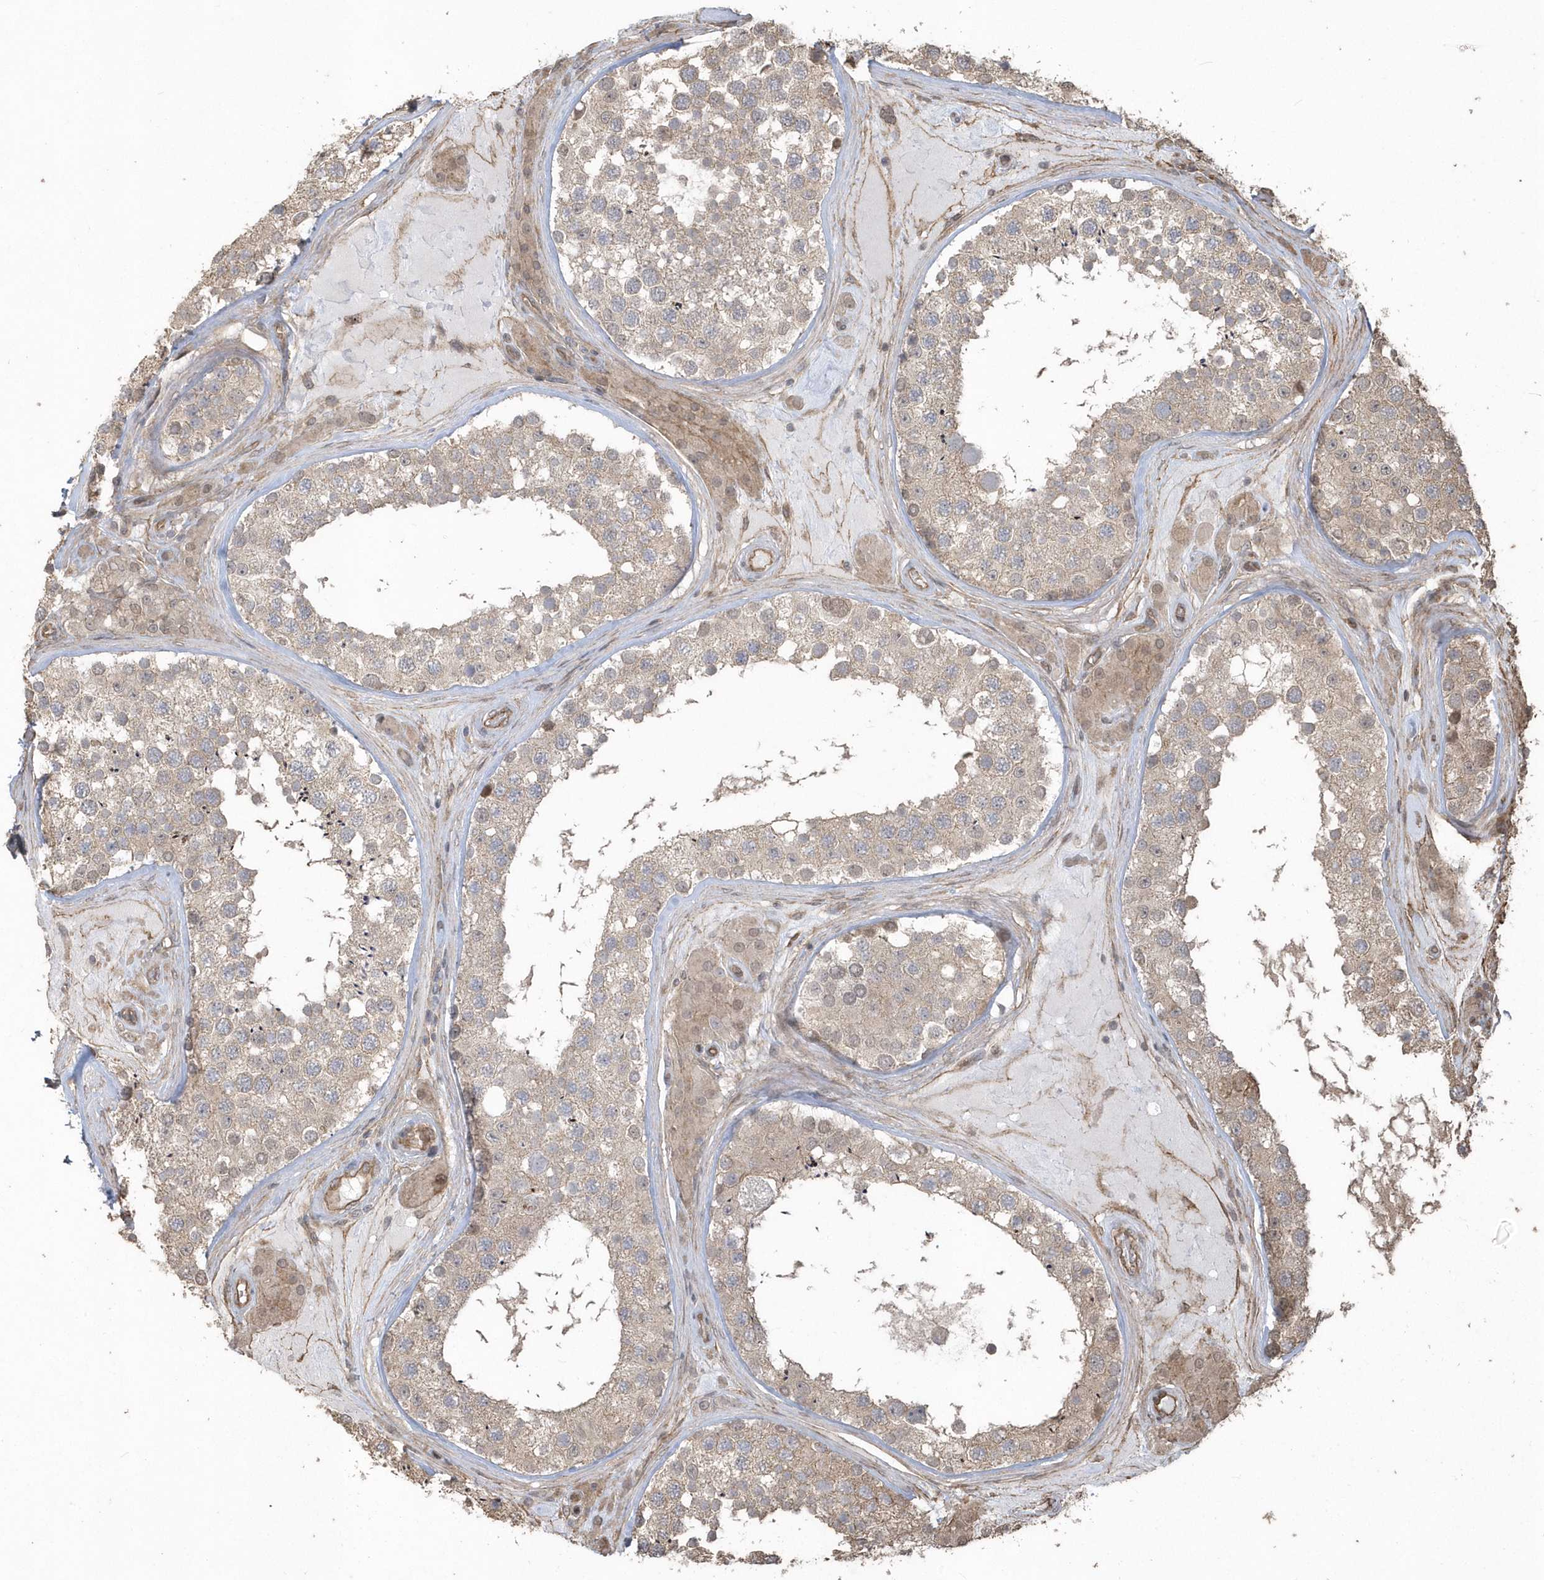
{"staining": {"intensity": "weak", "quantity": ">75%", "location": "cytoplasmic/membranous"}, "tissue": "testis", "cell_type": "Cells in seminiferous ducts", "image_type": "normal", "snomed": [{"axis": "morphology", "description": "Normal tissue, NOS"}, {"axis": "topography", "description": "Testis"}], "caption": "Brown immunohistochemical staining in benign testis shows weak cytoplasmic/membranous positivity in about >75% of cells in seminiferous ducts.", "gene": "HERPUD1", "patient": {"sex": "male", "age": 46}}